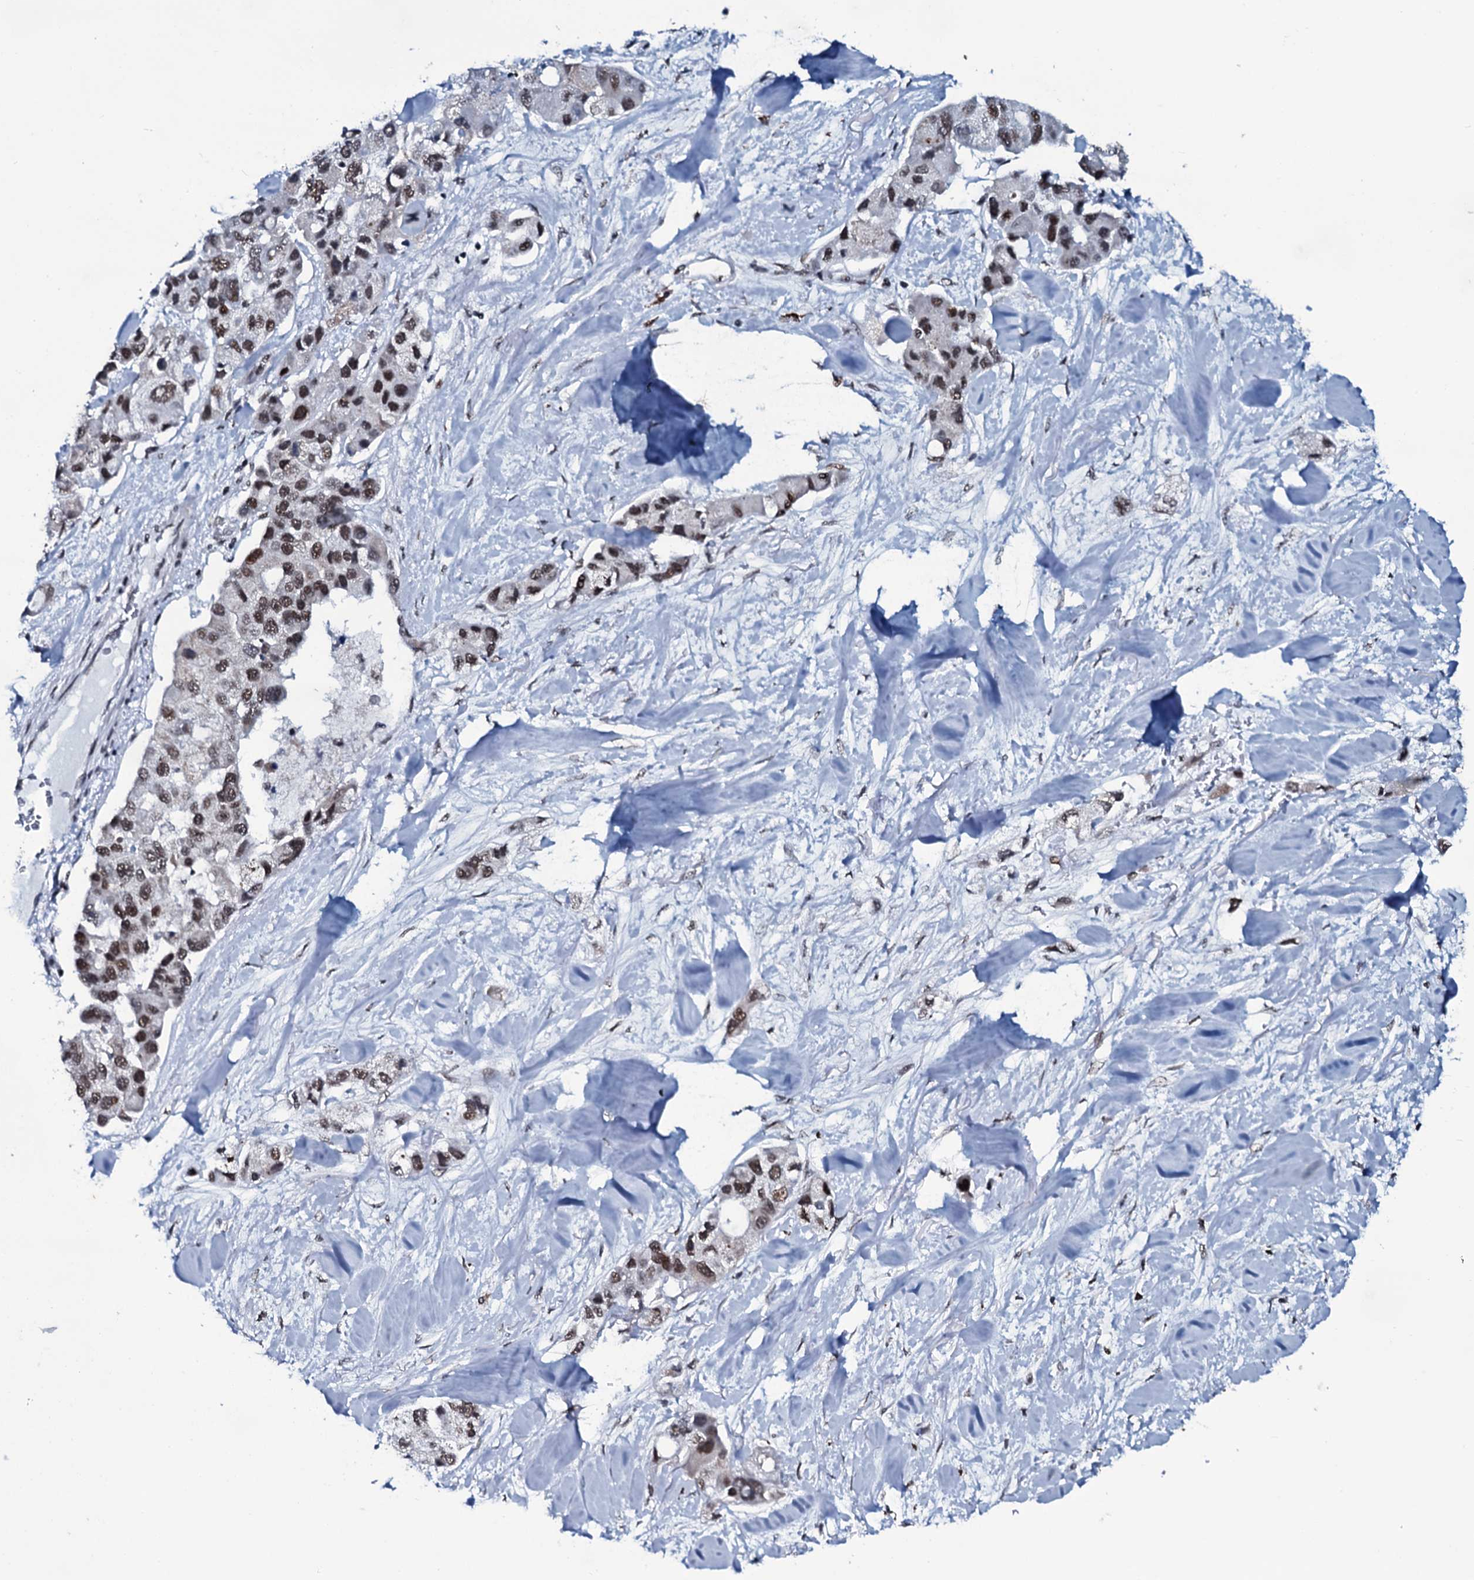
{"staining": {"intensity": "moderate", "quantity": ">75%", "location": "nuclear"}, "tissue": "lung cancer", "cell_type": "Tumor cells", "image_type": "cancer", "snomed": [{"axis": "morphology", "description": "Adenocarcinoma, NOS"}, {"axis": "topography", "description": "Lung"}], "caption": "This micrograph reveals immunohistochemistry (IHC) staining of lung adenocarcinoma, with medium moderate nuclear expression in about >75% of tumor cells.", "gene": "ZMIZ2", "patient": {"sex": "female", "age": 54}}